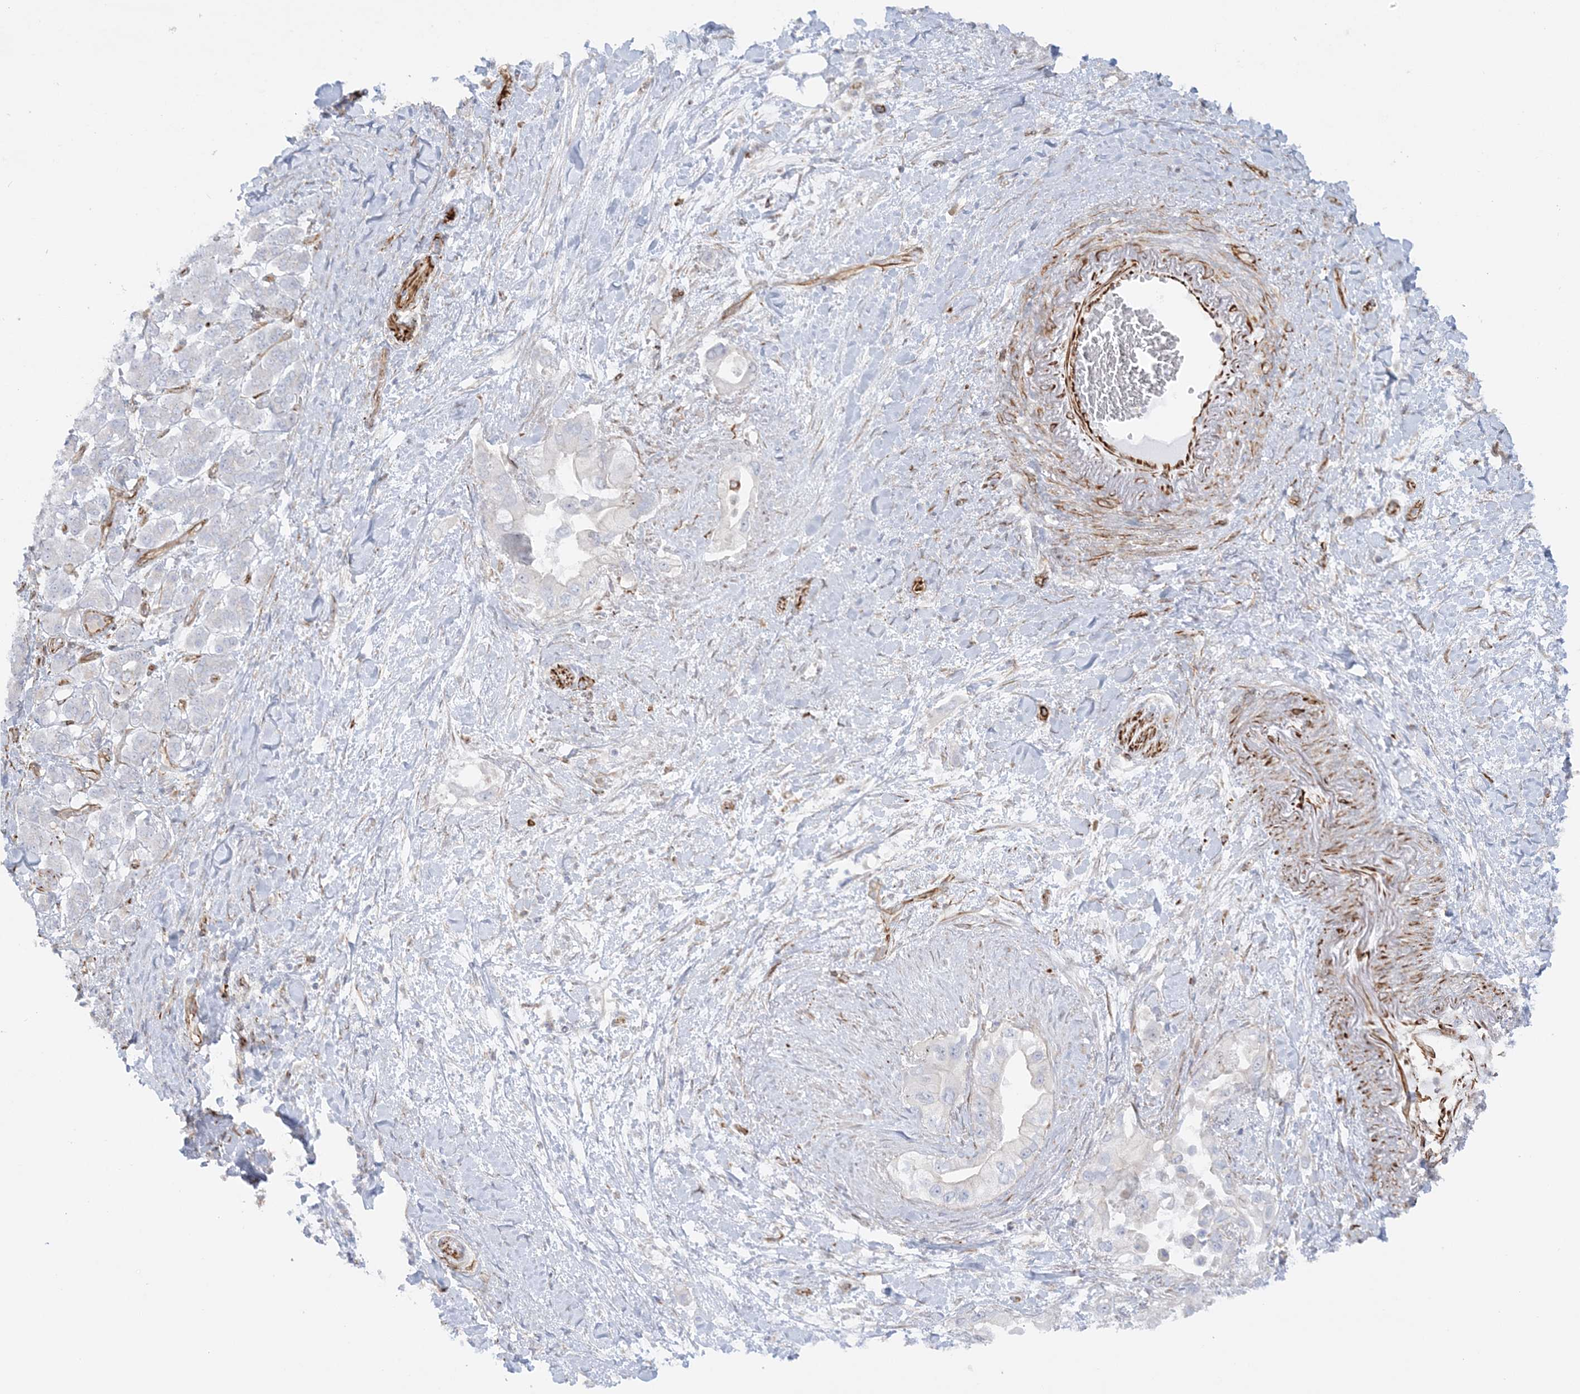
{"staining": {"intensity": "negative", "quantity": "none", "location": "none"}, "tissue": "pancreatic cancer", "cell_type": "Tumor cells", "image_type": "cancer", "snomed": [{"axis": "morphology", "description": "Inflammation, NOS"}, {"axis": "morphology", "description": "Adenocarcinoma, NOS"}, {"axis": "topography", "description": "Pancreas"}], "caption": "Photomicrograph shows no significant protein expression in tumor cells of pancreatic cancer (adenocarcinoma). (Stains: DAB immunohistochemistry (IHC) with hematoxylin counter stain, Microscopy: brightfield microscopy at high magnification).", "gene": "SCLT1", "patient": {"sex": "female", "age": 56}}